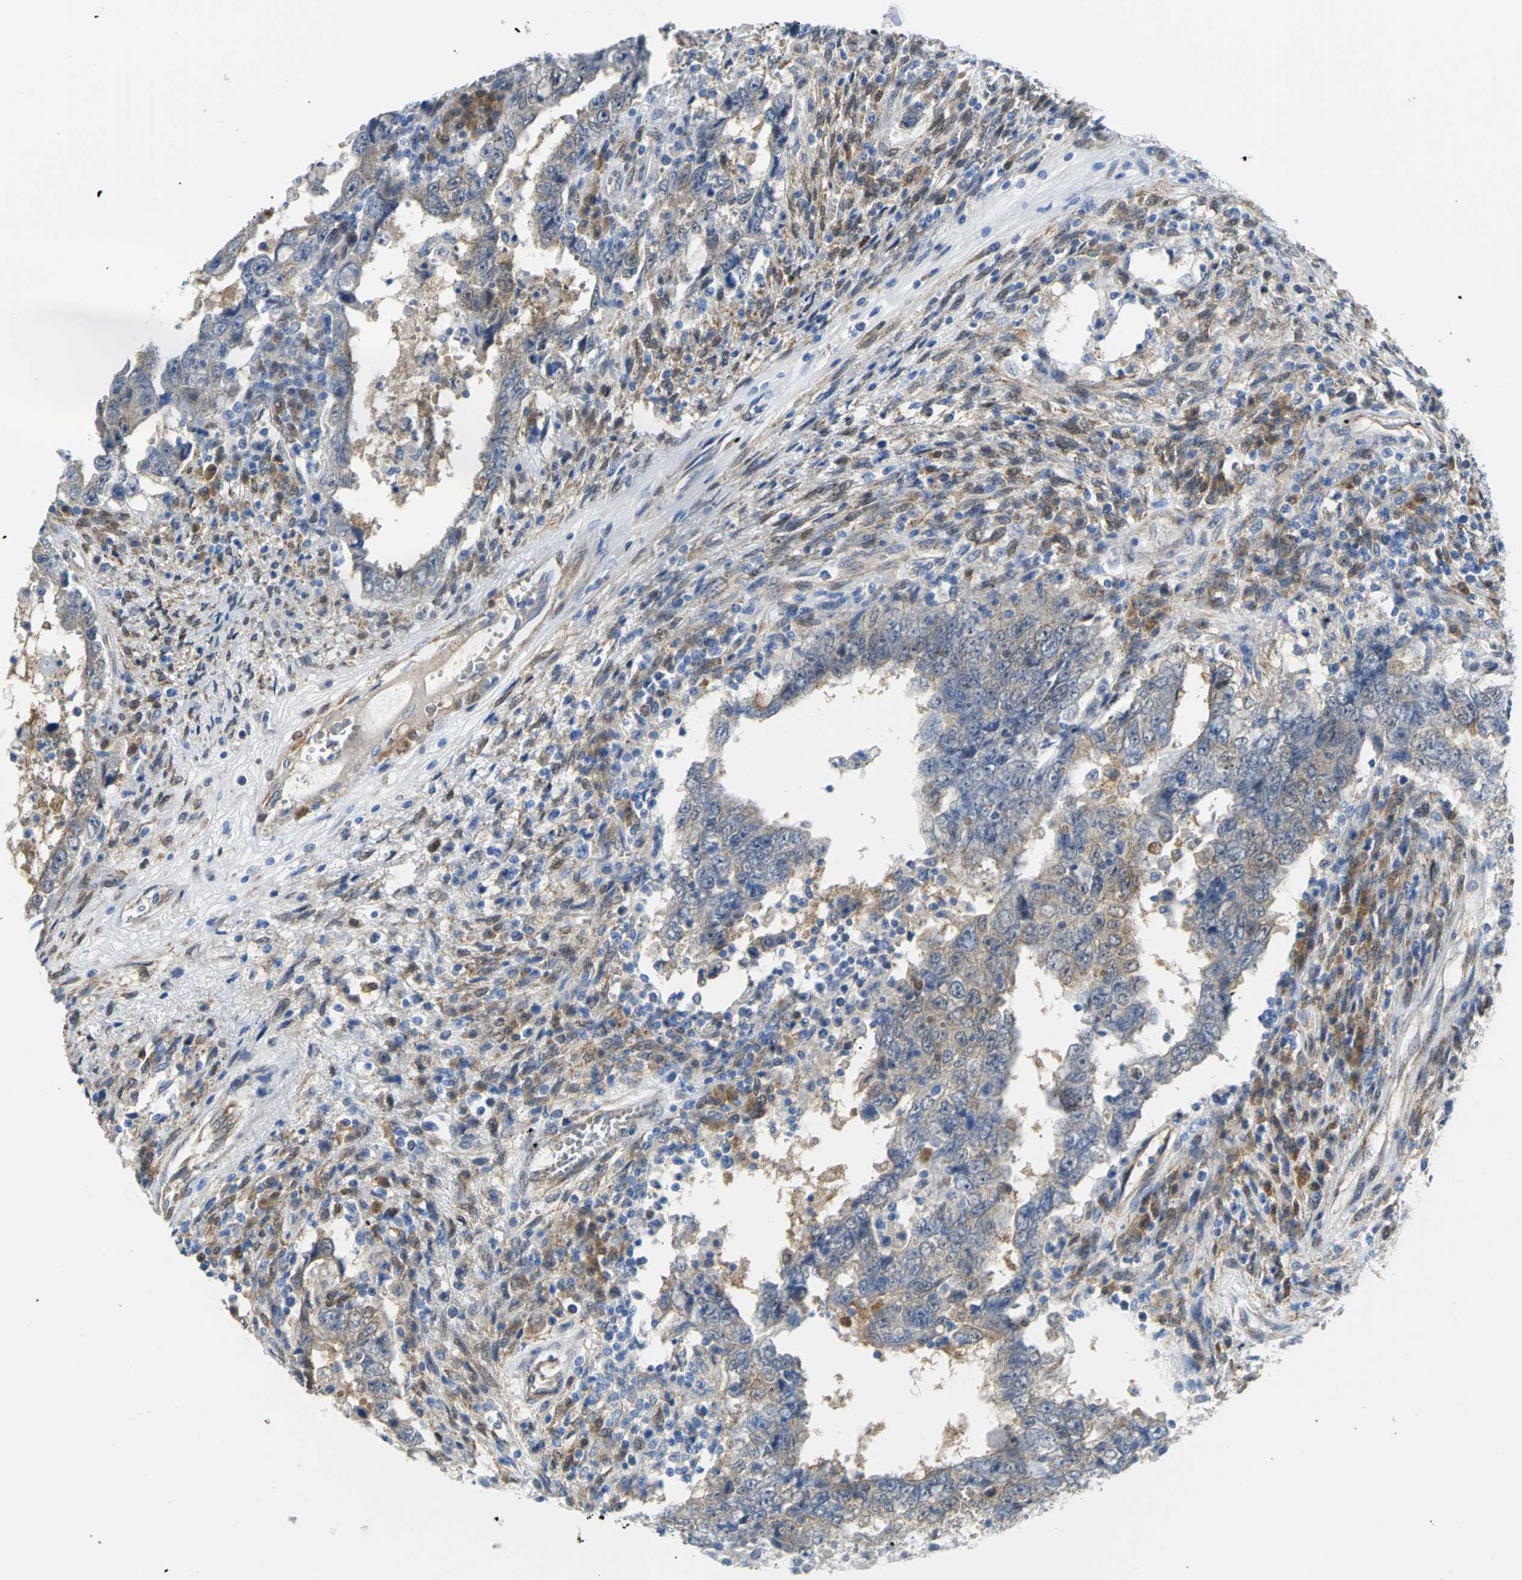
{"staining": {"intensity": "weak", "quantity": "25%-75%", "location": "cytoplasmic/membranous"}, "tissue": "testis cancer", "cell_type": "Tumor cells", "image_type": "cancer", "snomed": [{"axis": "morphology", "description": "Carcinoma, Embryonal, NOS"}, {"axis": "topography", "description": "Testis"}], "caption": "Tumor cells display weak cytoplasmic/membranous staining in about 25%-75% of cells in testis cancer.", "gene": "PGM3", "patient": {"sex": "male", "age": 26}}